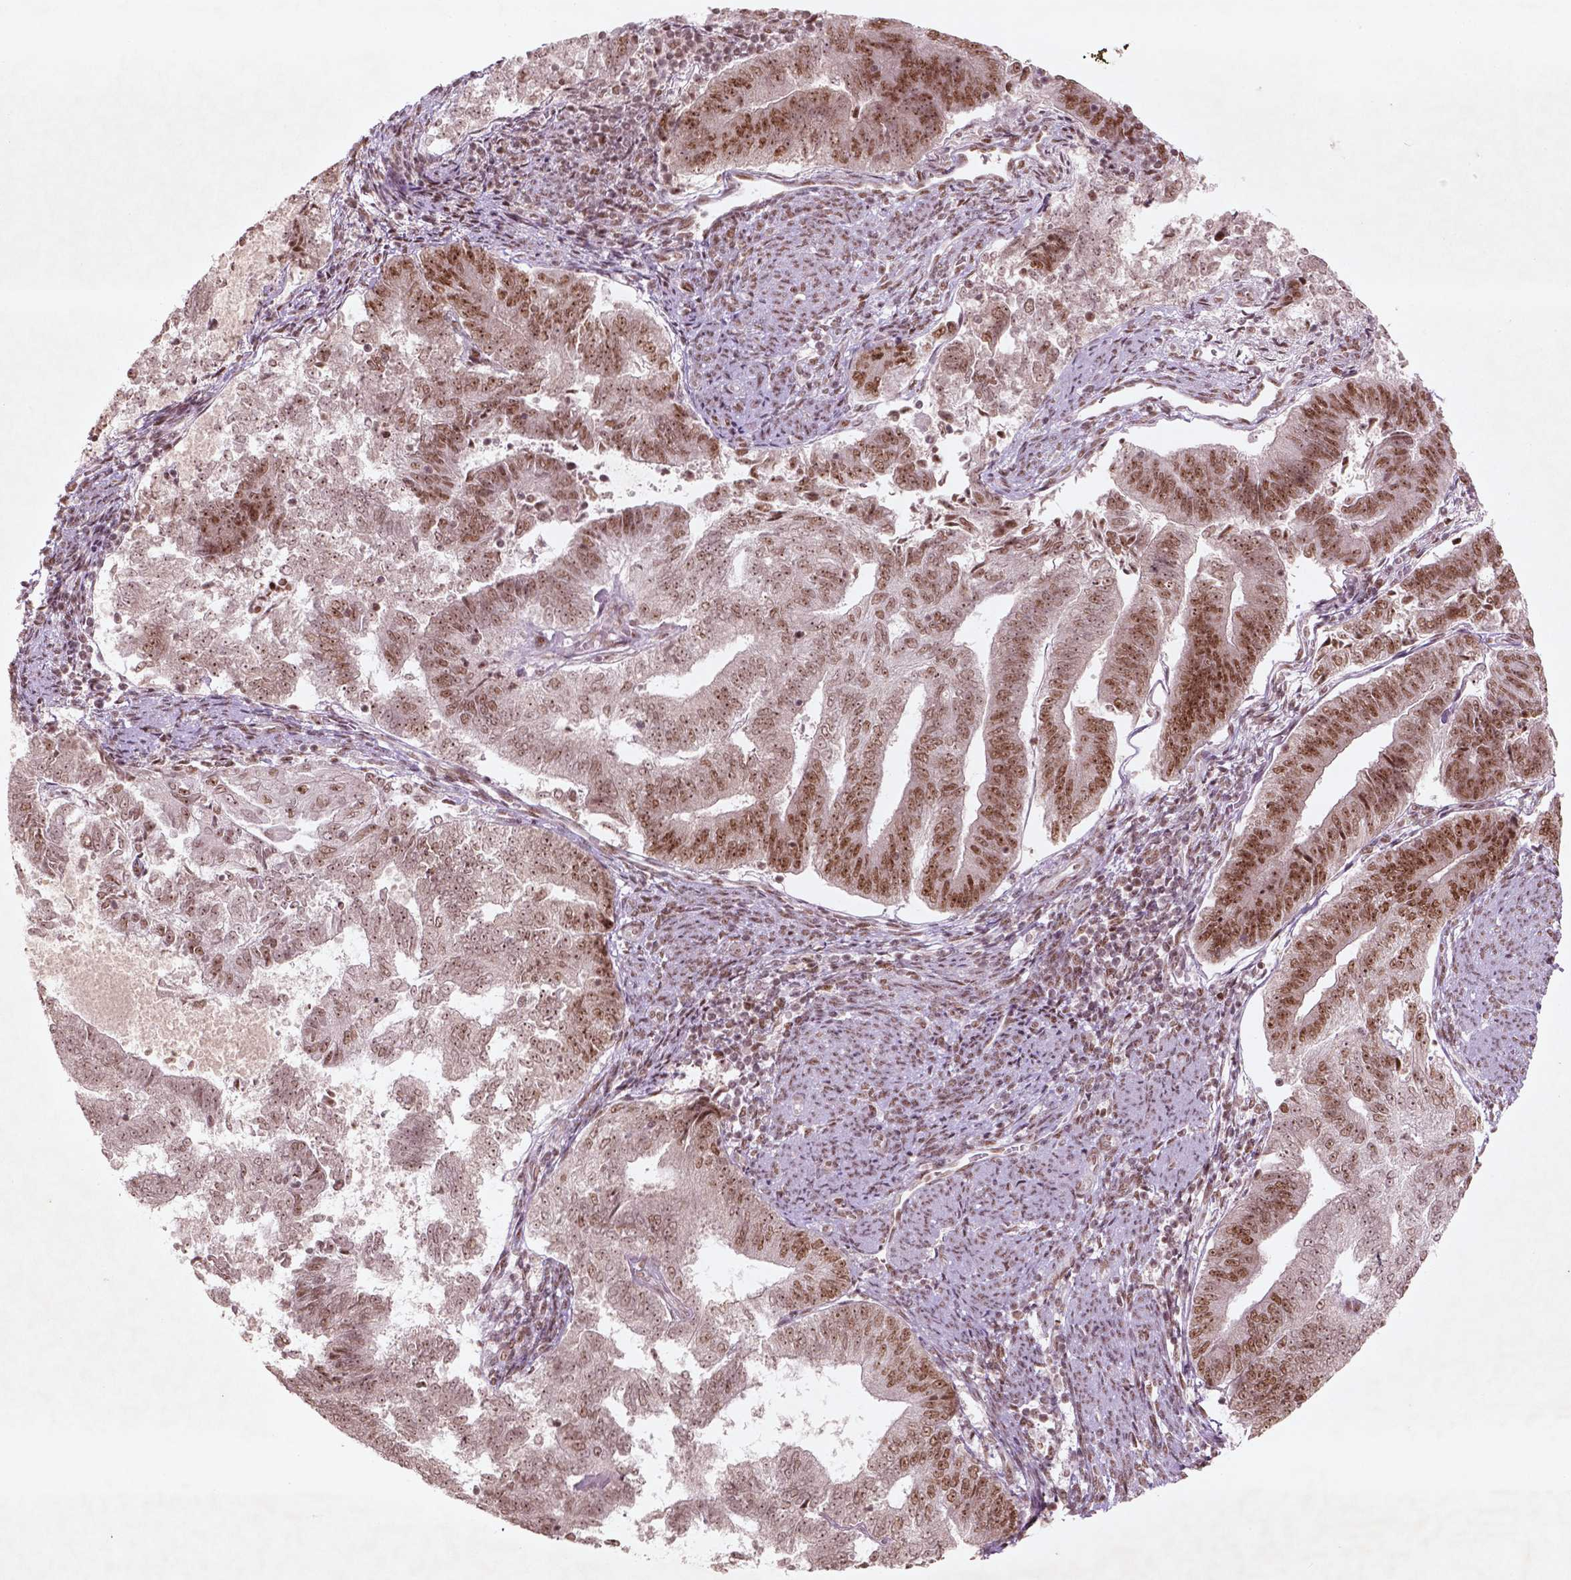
{"staining": {"intensity": "moderate", "quantity": ">75%", "location": "nuclear"}, "tissue": "endometrial cancer", "cell_type": "Tumor cells", "image_type": "cancer", "snomed": [{"axis": "morphology", "description": "Adenocarcinoma, NOS"}, {"axis": "topography", "description": "Endometrium"}], "caption": "Endometrial cancer tissue exhibits moderate nuclear positivity in approximately >75% of tumor cells", "gene": "HMG20B", "patient": {"sex": "female", "age": 65}}